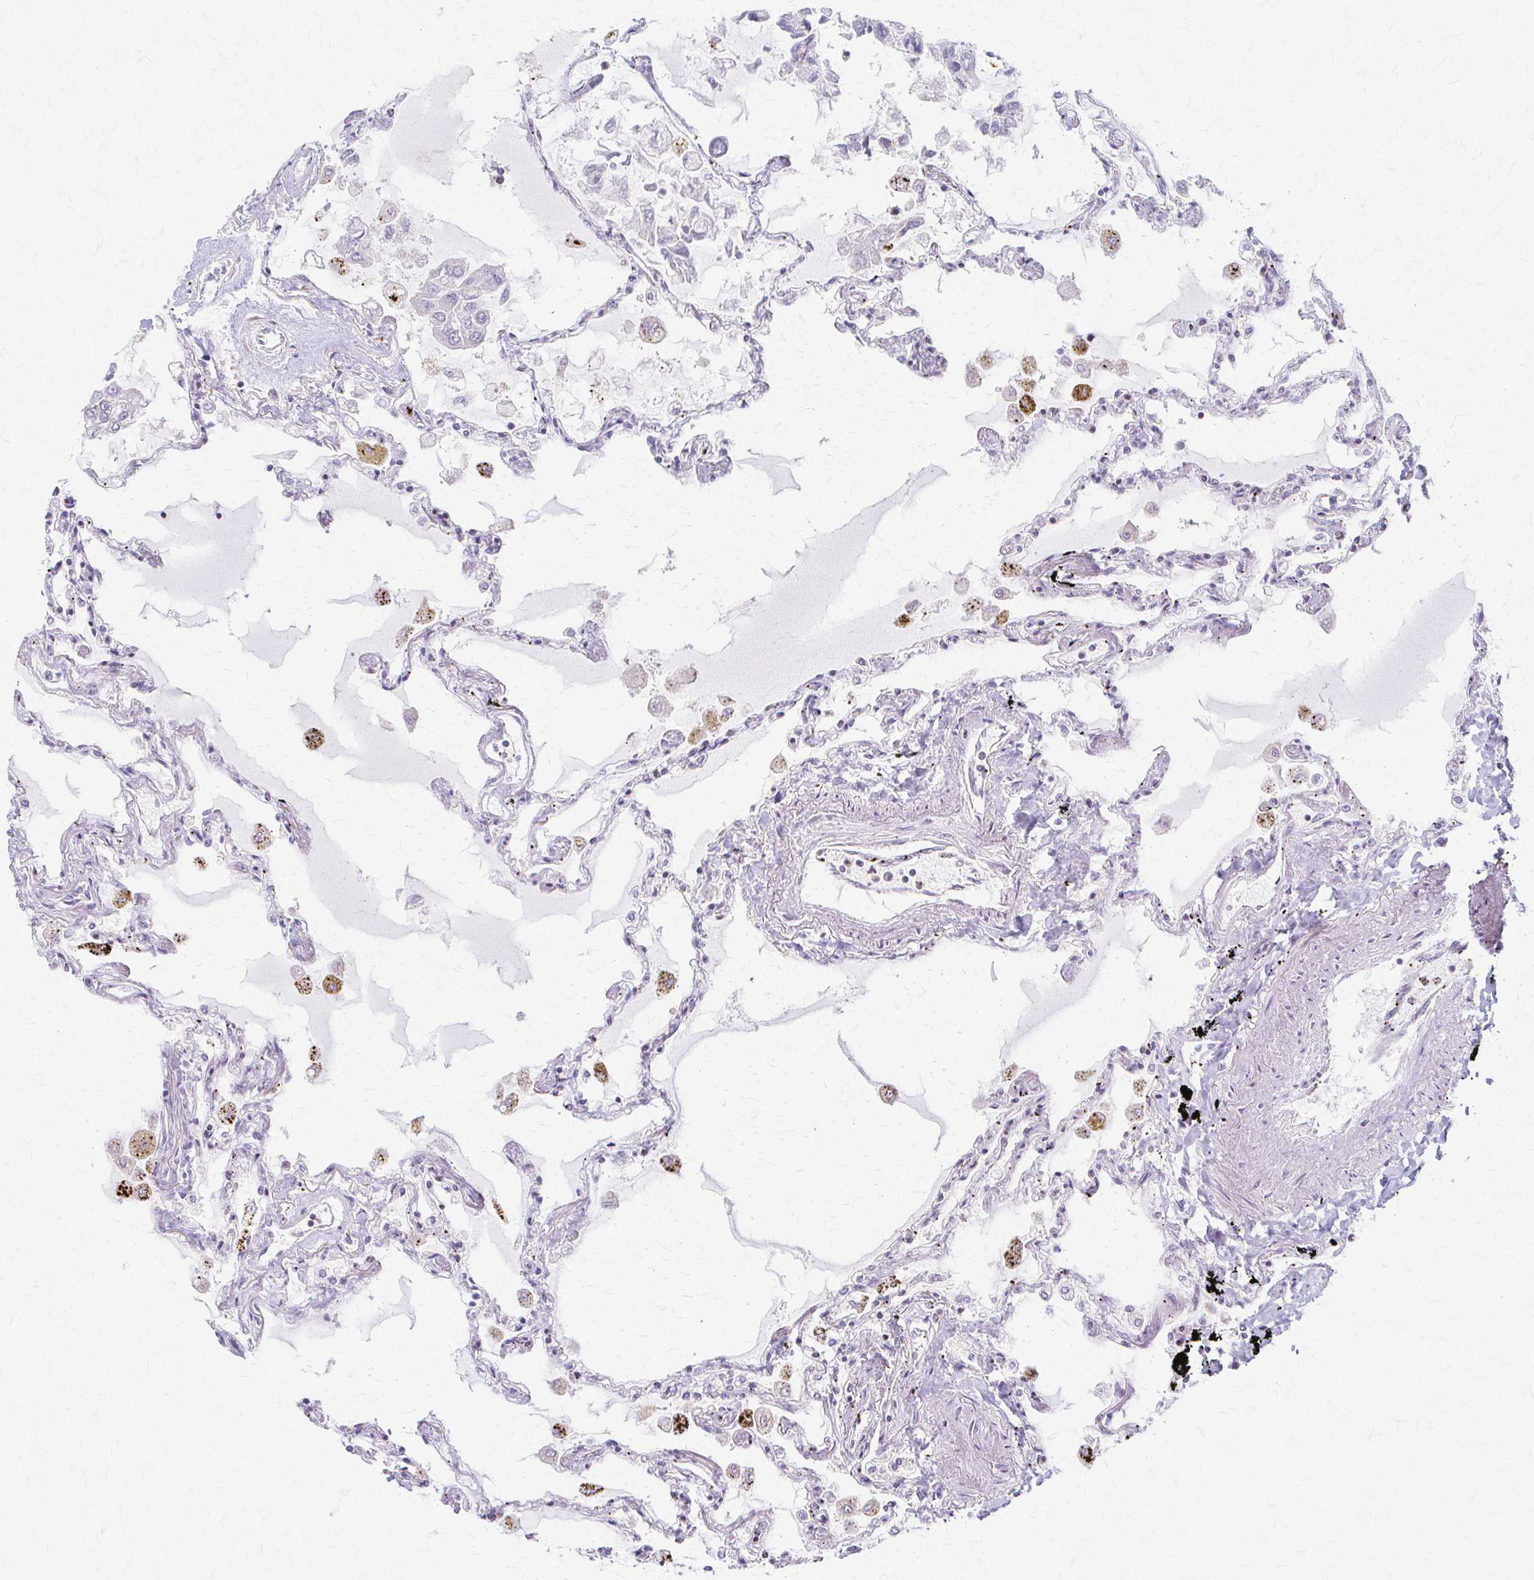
{"staining": {"intensity": "negative", "quantity": "none", "location": "none"}, "tissue": "lung", "cell_type": "Alveolar cells", "image_type": "normal", "snomed": [{"axis": "morphology", "description": "Normal tissue, NOS"}, {"axis": "morphology", "description": "Adenocarcinoma, NOS"}, {"axis": "topography", "description": "Cartilage tissue"}, {"axis": "topography", "description": "Lung"}], "caption": "IHC of benign lung displays no staining in alveolar cells.", "gene": "ARHGAP35", "patient": {"sex": "female", "age": 67}}